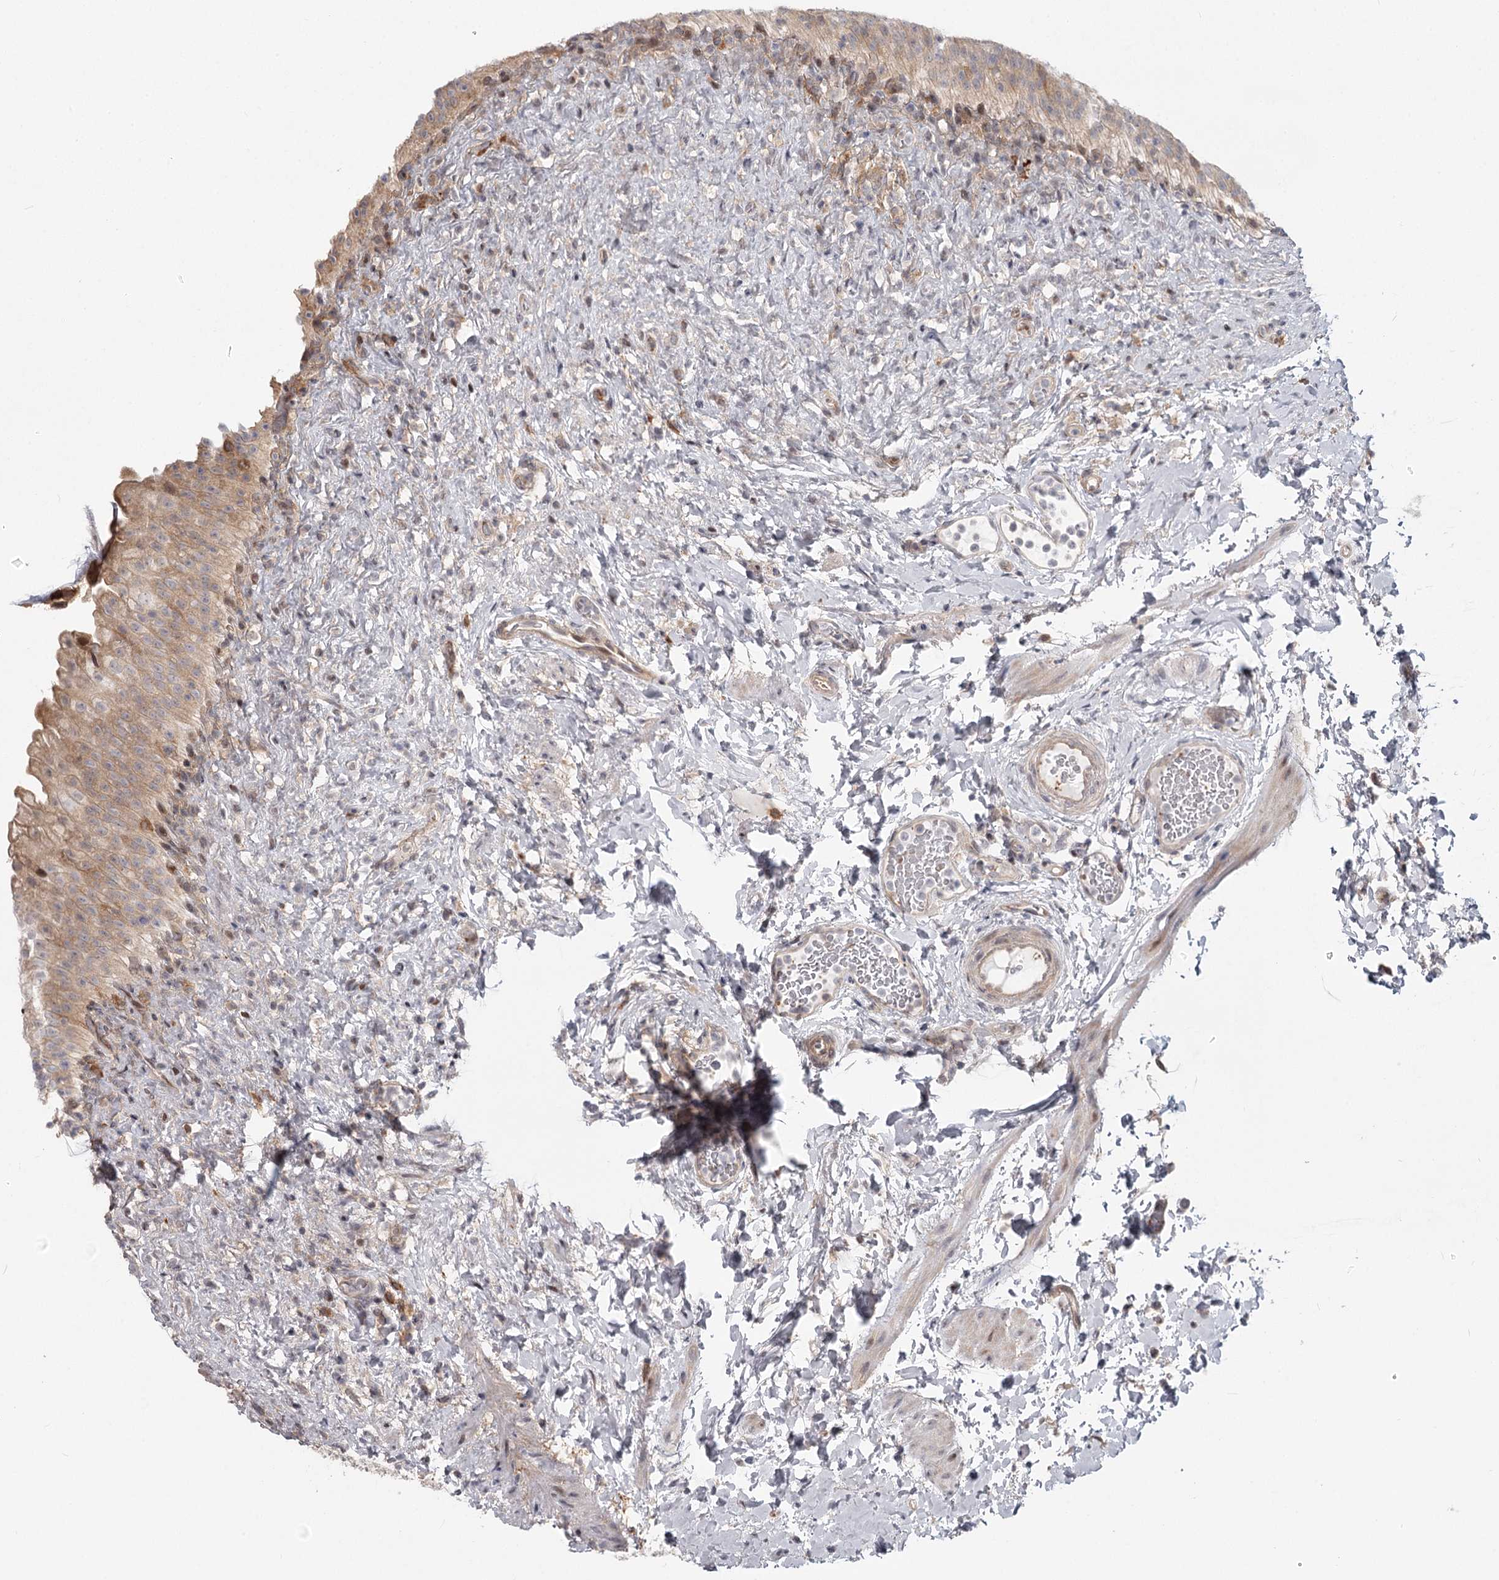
{"staining": {"intensity": "weak", "quantity": "25%-75%", "location": "cytoplasmic/membranous"}, "tissue": "urinary bladder", "cell_type": "Urothelial cells", "image_type": "normal", "snomed": [{"axis": "morphology", "description": "Normal tissue, NOS"}, {"axis": "topography", "description": "Urinary bladder"}], "caption": "Urinary bladder stained with DAB (3,3'-diaminobenzidine) immunohistochemistry (IHC) shows low levels of weak cytoplasmic/membranous staining in about 25%-75% of urothelial cells. (Stains: DAB in brown, nuclei in blue, Microscopy: brightfield microscopy at high magnification).", "gene": "CCNG2", "patient": {"sex": "female", "age": 27}}